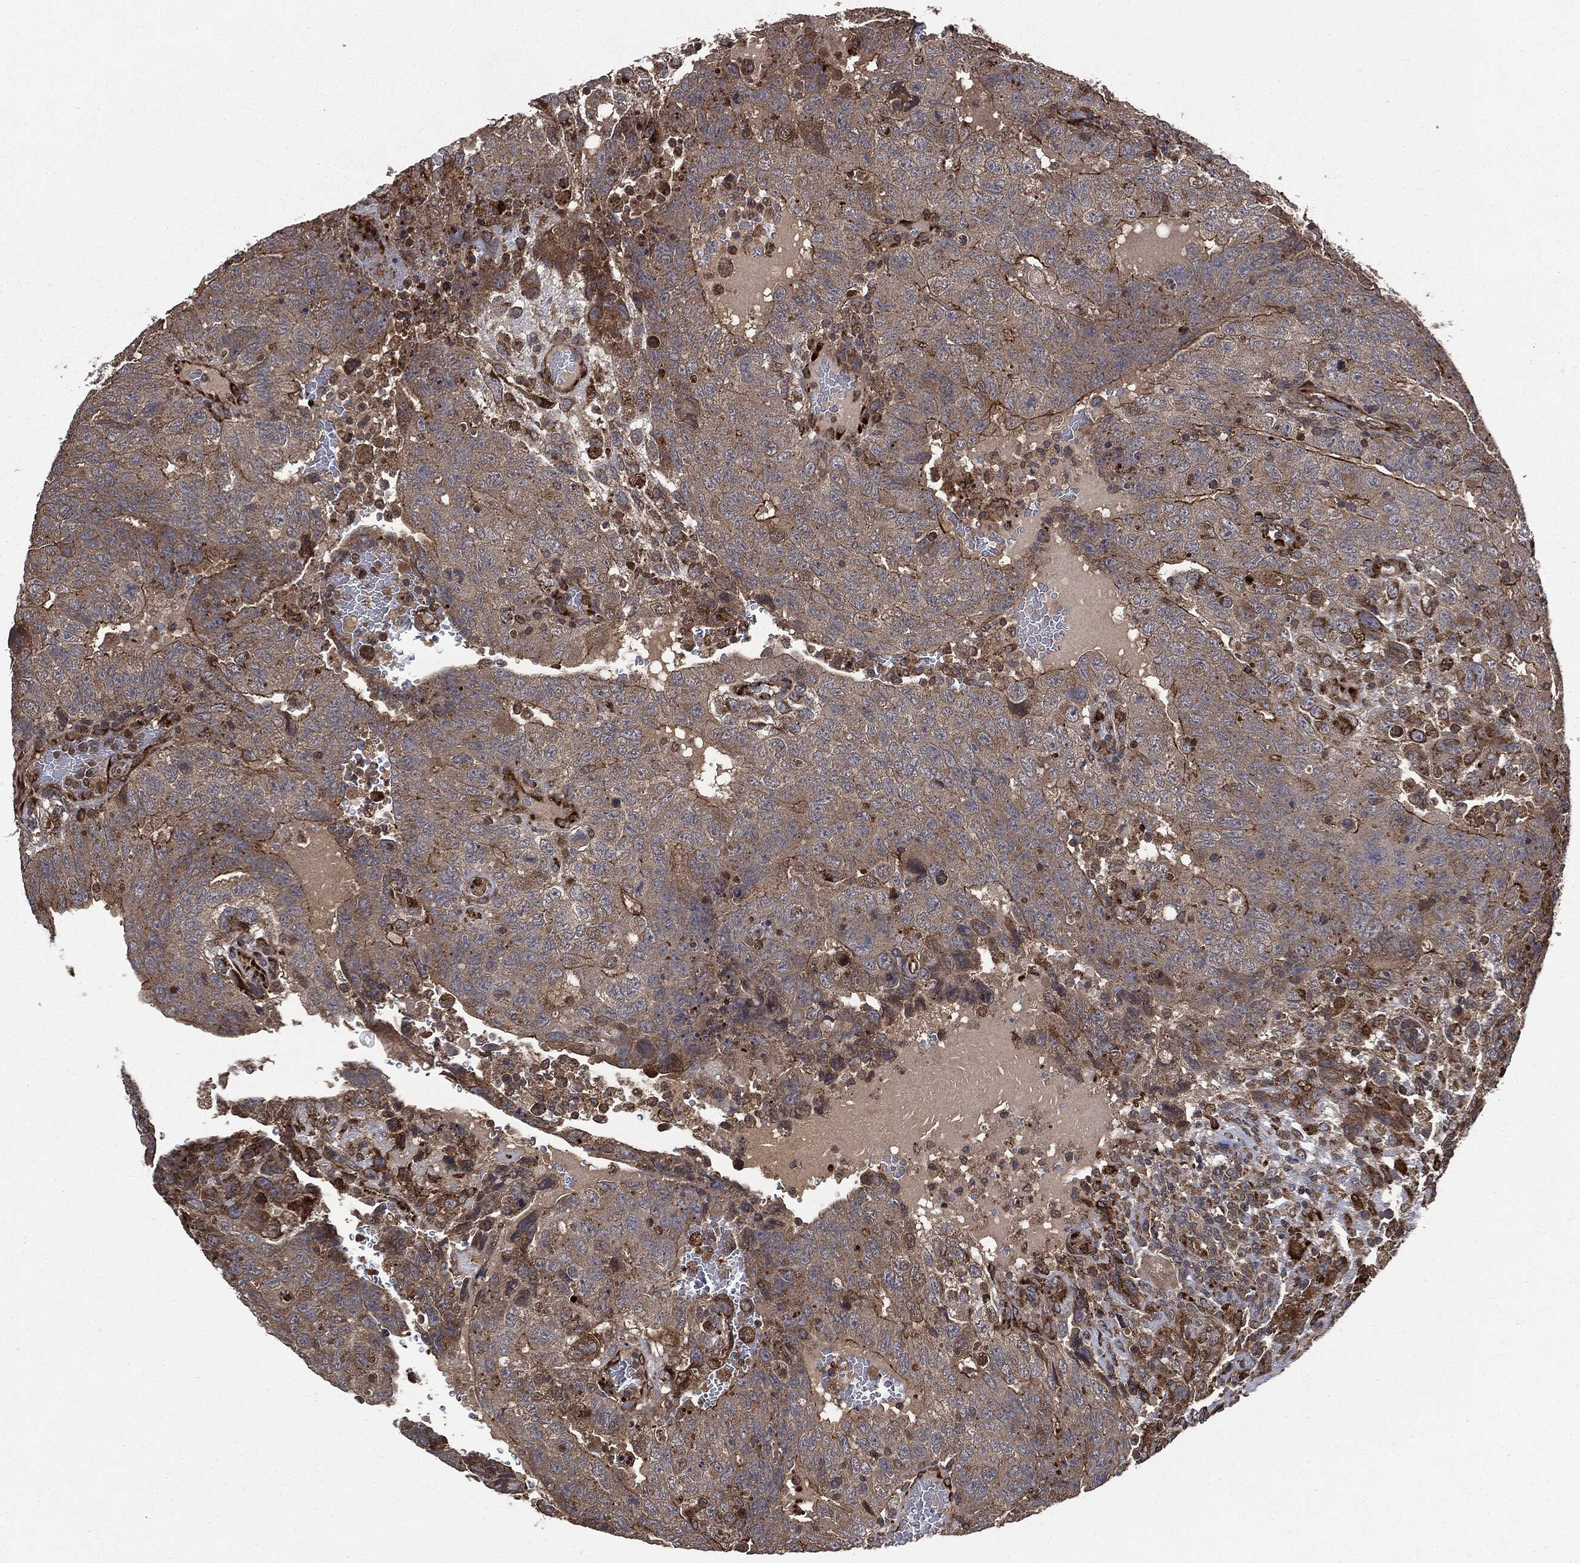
{"staining": {"intensity": "moderate", "quantity": "25%-75%", "location": "cytoplasmic/membranous"}, "tissue": "testis cancer", "cell_type": "Tumor cells", "image_type": "cancer", "snomed": [{"axis": "morphology", "description": "Carcinoma, Embryonal, NOS"}, {"axis": "topography", "description": "Testis"}], "caption": "An immunohistochemistry micrograph of neoplastic tissue is shown. Protein staining in brown highlights moderate cytoplasmic/membranous positivity in embryonal carcinoma (testis) within tumor cells.", "gene": "PLOD3", "patient": {"sex": "male", "age": 34}}